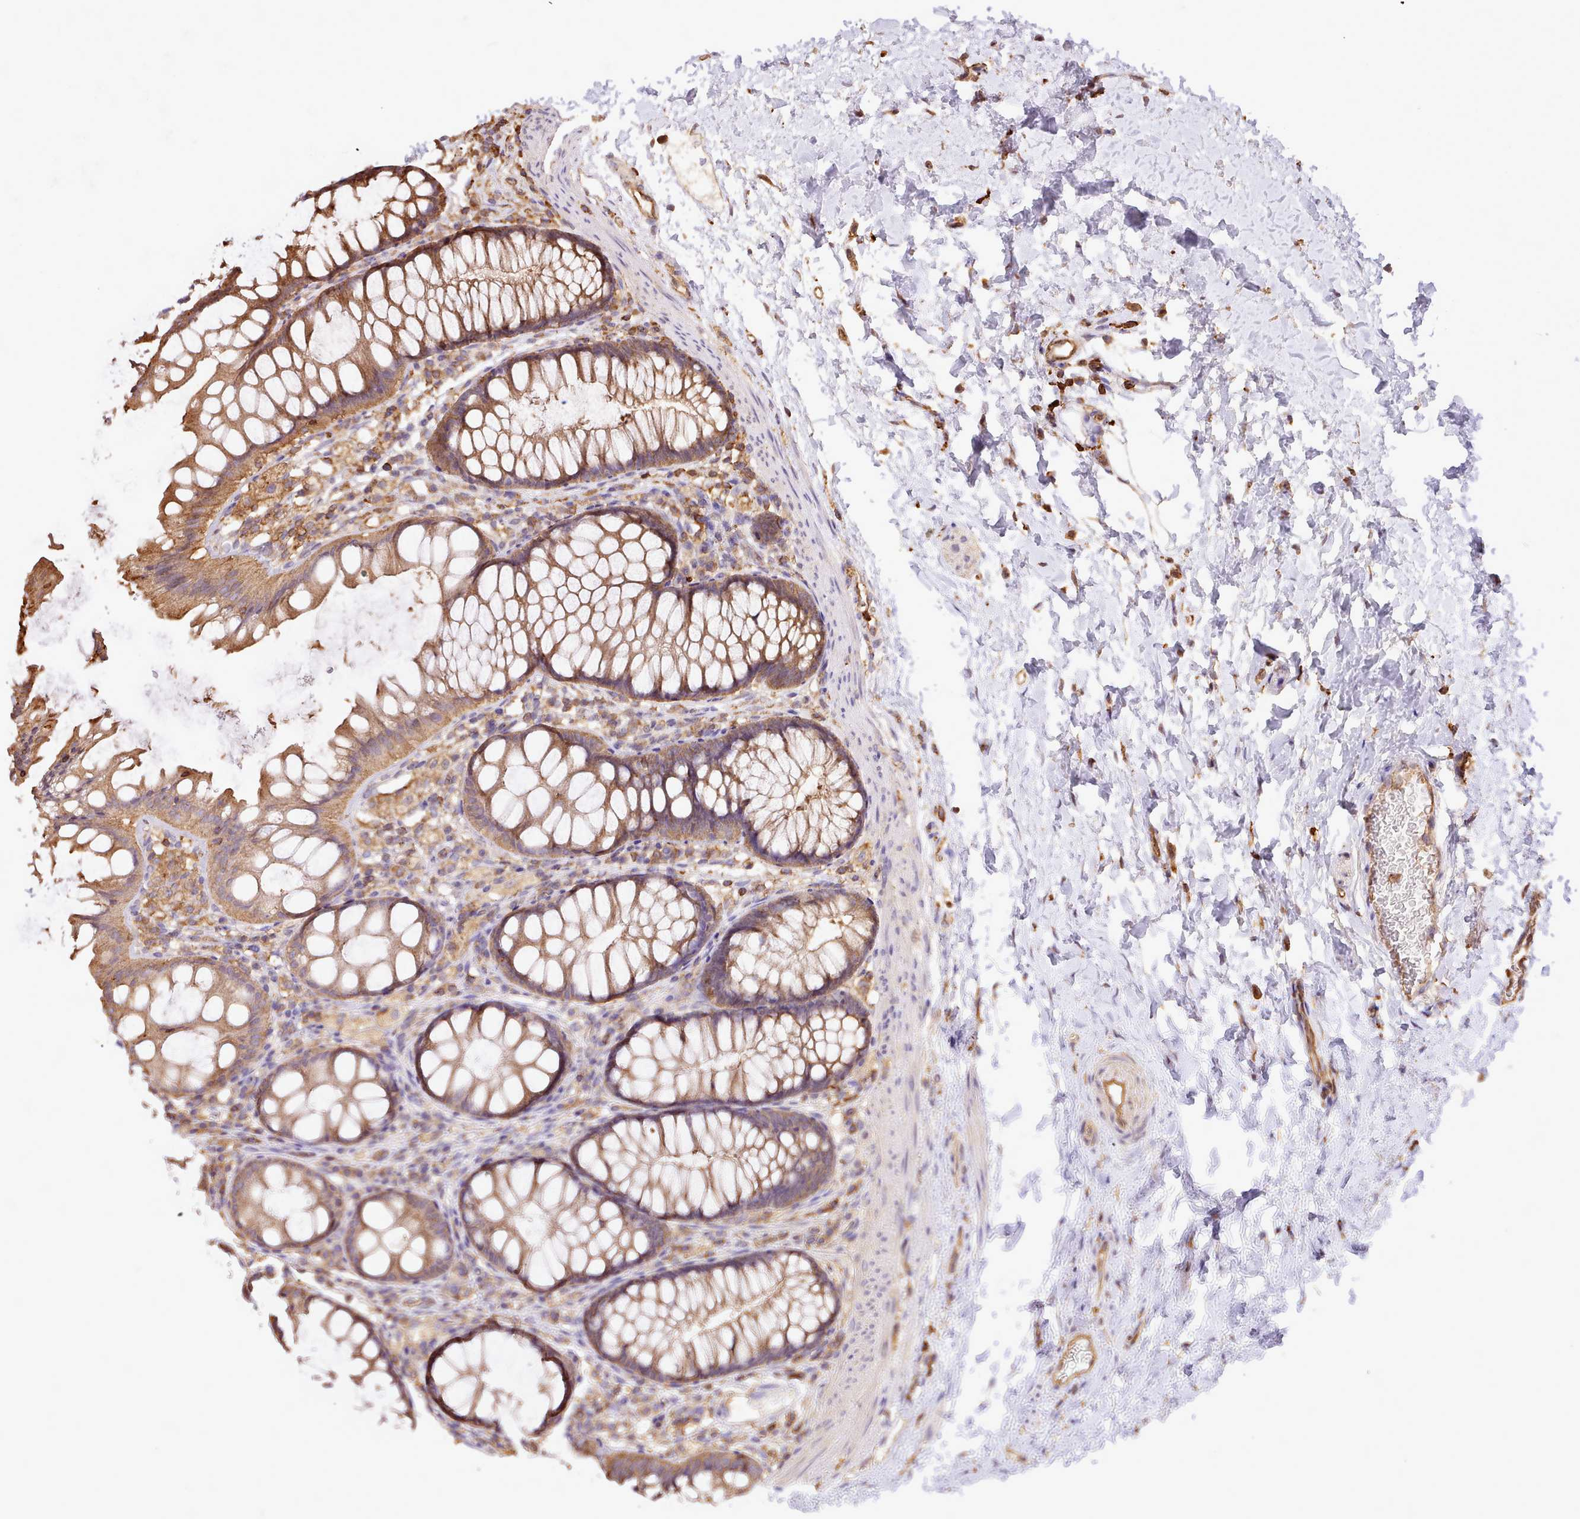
{"staining": {"intensity": "moderate", "quantity": ">75%", "location": "cytoplasmic/membranous"}, "tissue": "colon", "cell_type": "Endothelial cells", "image_type": "normal", "snomed": [{"axis": "morphology", "description": "Normal tissue, NOS"}, {"axis": "topography", "description": "Colon"}], "caption": "Brown immunohistochemical staining in unremarkable human colon shows moderate cytoplasmic/membranous positivity in approximately >75% of endothelial cells.", "gene": "CAPZA1", "patient": {"sex": "female", "age": 62}}